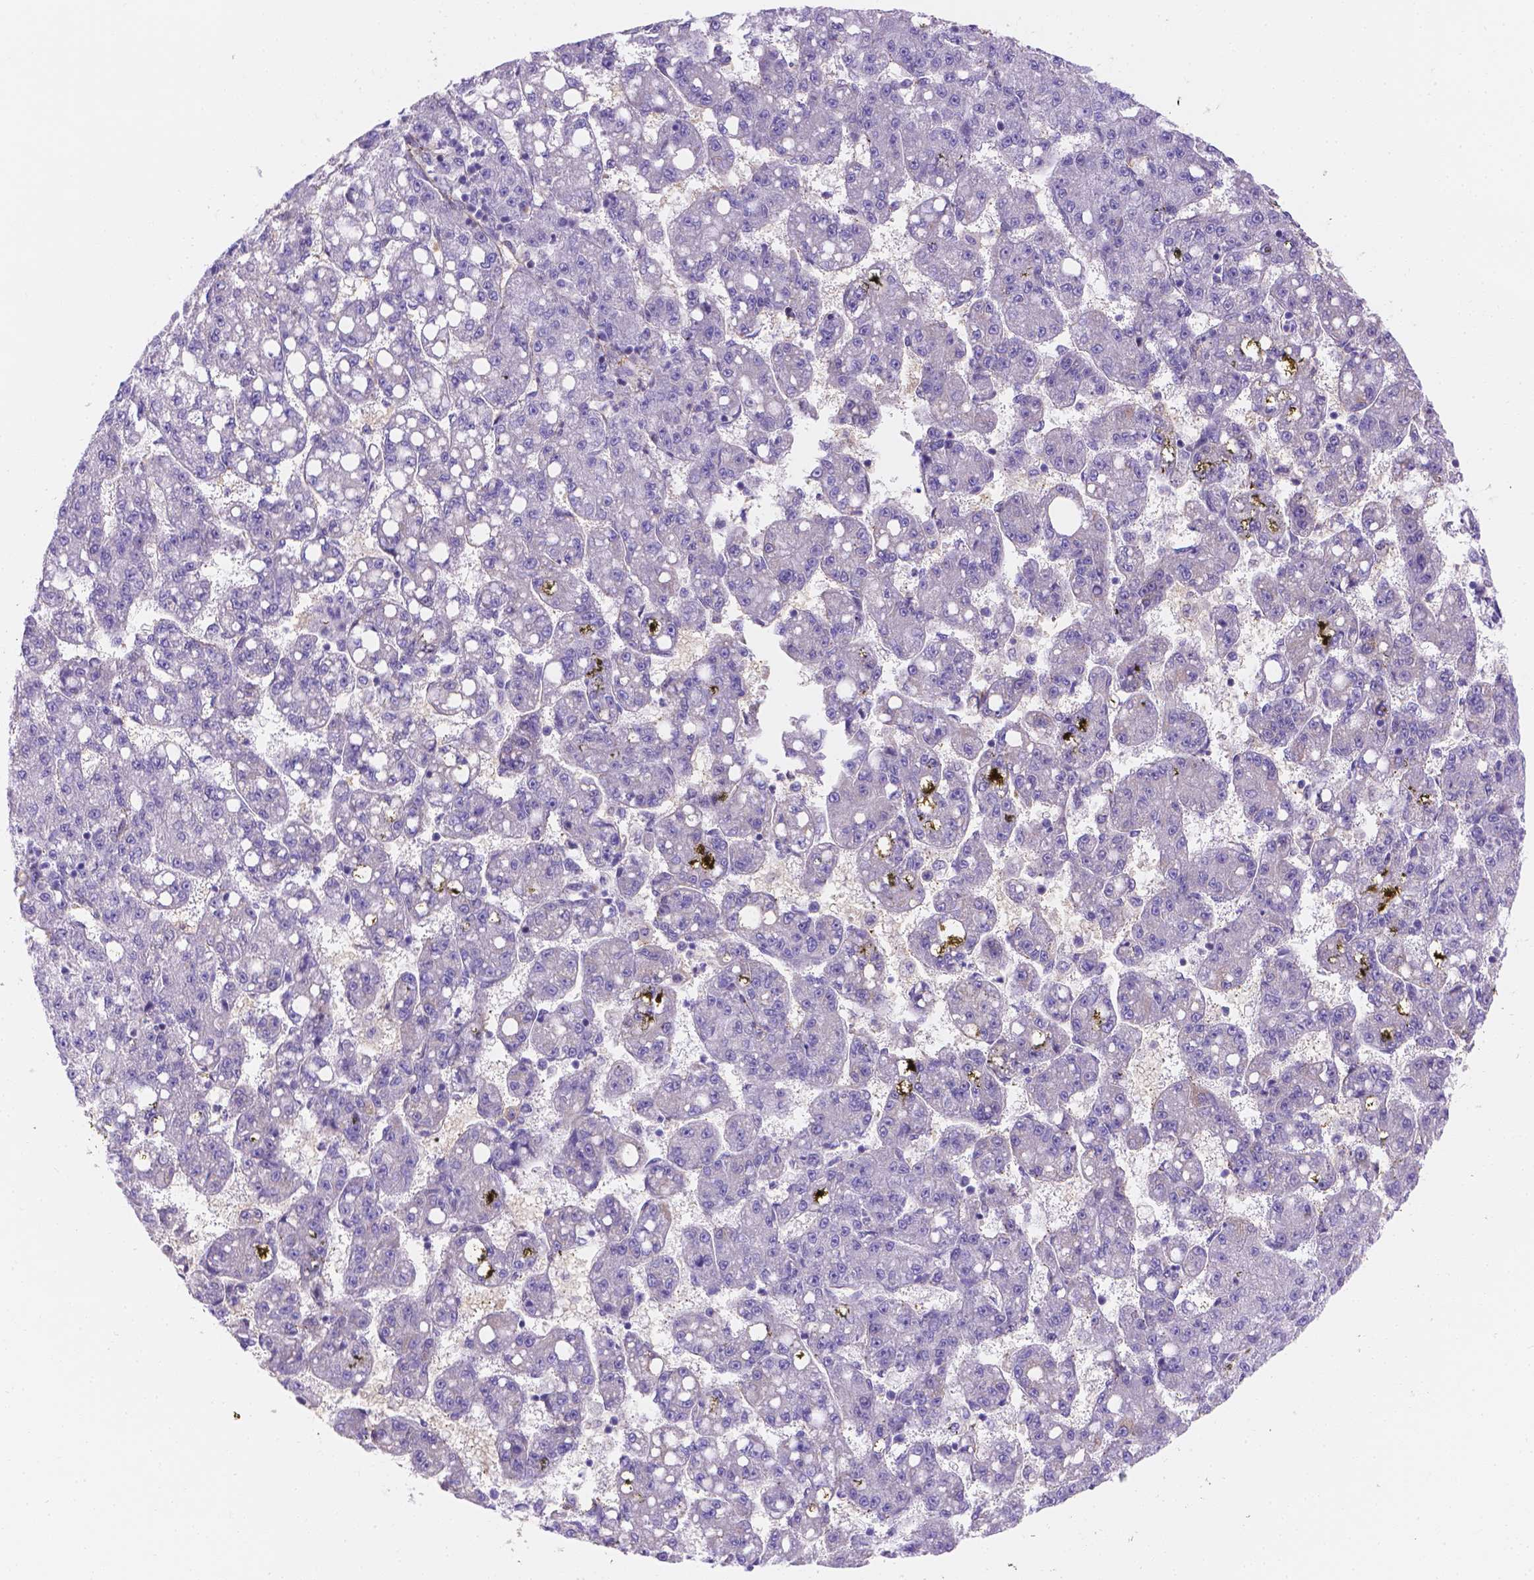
{"staining": {"intensity": "negative", "quantity": "none", "location": "none"}, "tissue": "liver cancer", "cell_type": "Tumor cells", "image_type": "cancer", "snomed": [{"axis": "morphology", "description": "Carcinoma, Hepatocellular, NOS"}, {"axis": "topography", "description": "Liver"}], "caption": "DAB (3,3'-diaminobenzidine) immunohistochemical staining of hepatocellular carcinoma (liver) demonstrates no significant positivity in tumor cells. Nuclei are stained in blue.", "gene": "SLC40A1", "patient": {"sex": "female", "age": 65}}